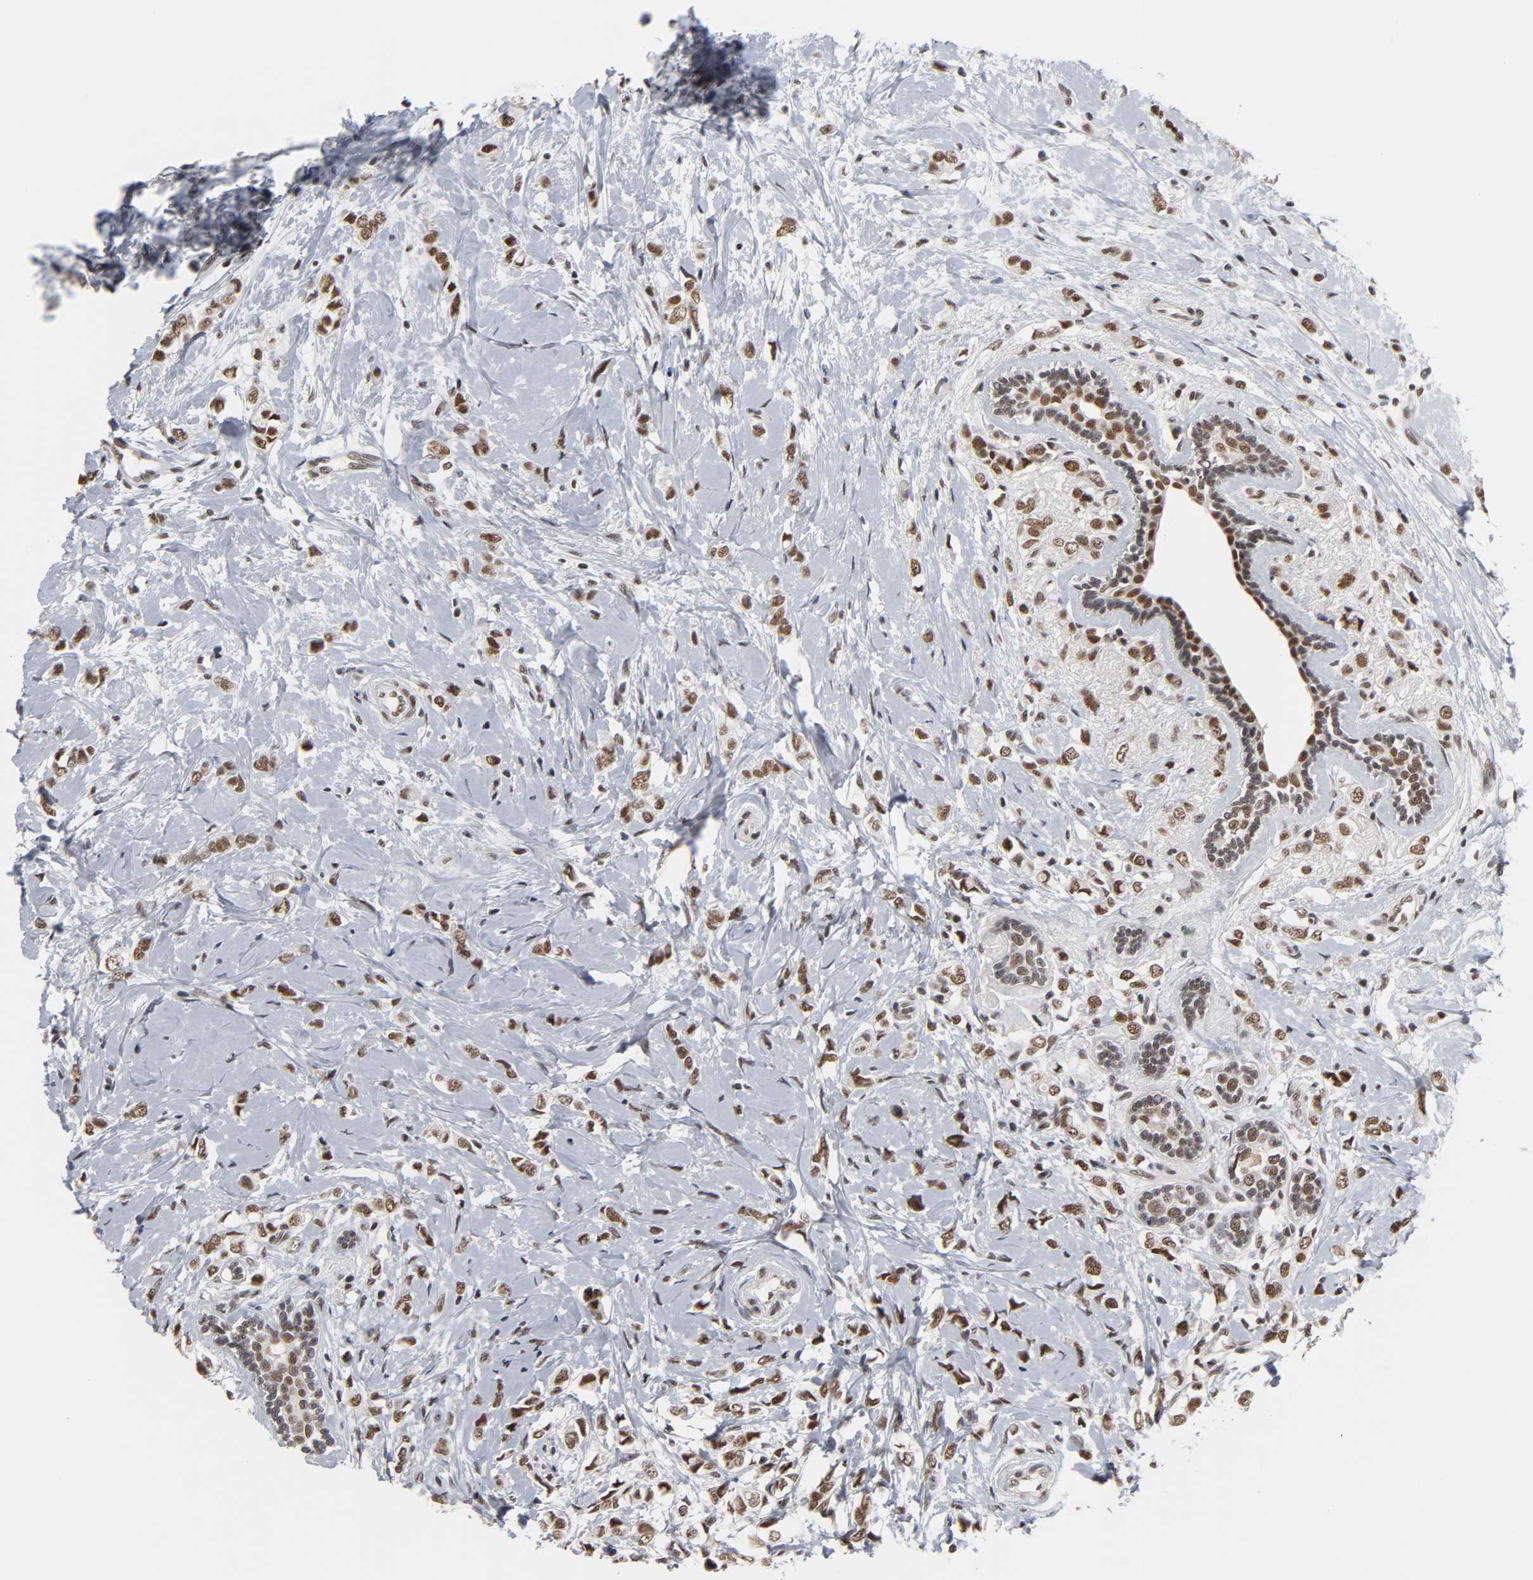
{"staining": {"intensity": "moderate", "quantity": ">75%", "location": "nuclear"}, "tissue": "breast cancer", "cell_type": "Tumor cells", "image_type": "cancer", "snomed": [{"axis": "morphology", "description": "Normal tissue, NOS"}, {"axis": "morphology", "description": "Lobular carcinoma"}, {"axis": "topography", "description": "Breast"}], "caption": "DAB (3,3'-diaminobenzidine) immunohistochemical staining of breast lobular carcinoma demonstrates moderate nuclear protein positivity in about >75% of tumor cells.", "gene": "TRIM33", "patient": {"sex": "female", "age": 47}}